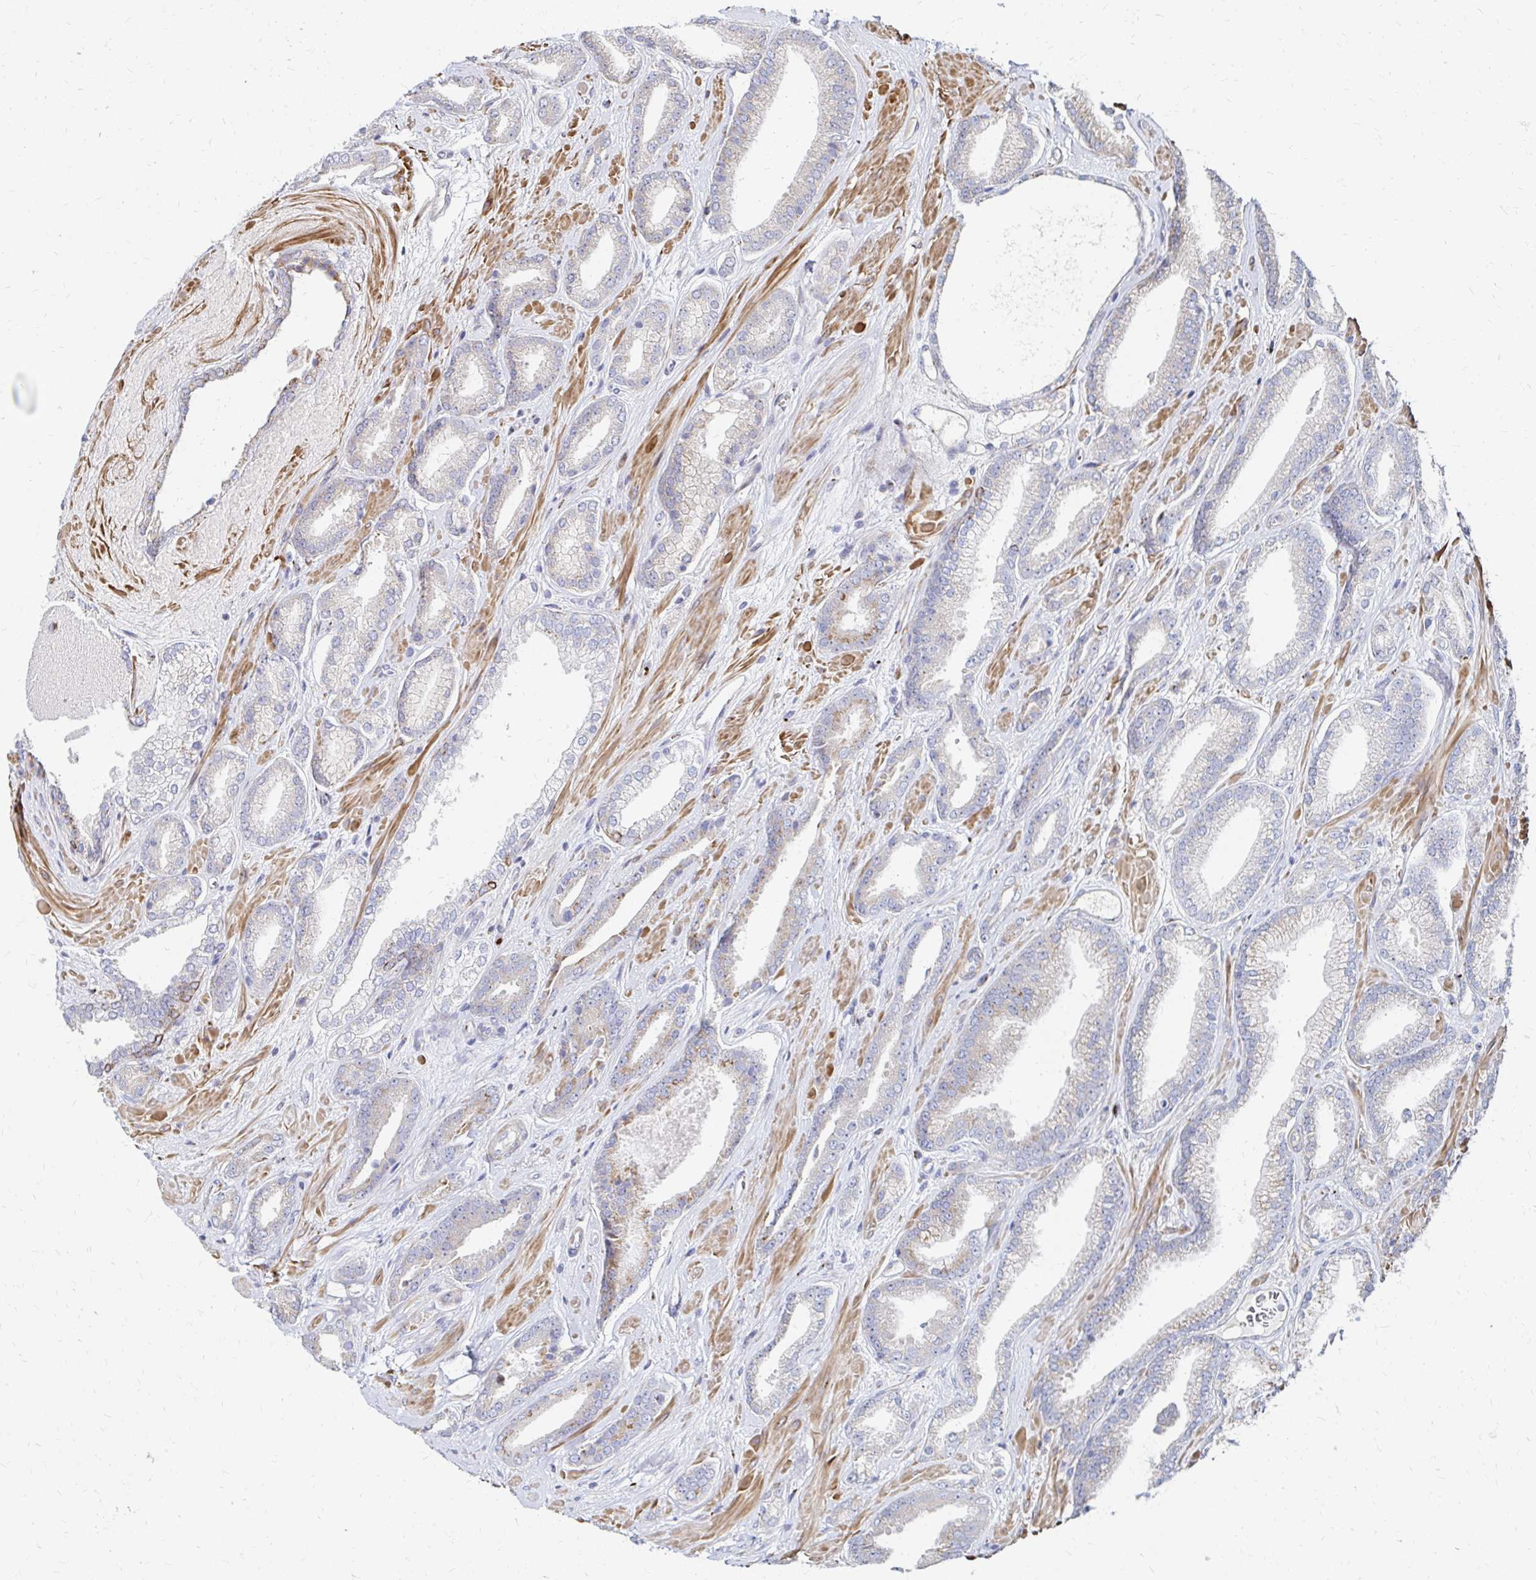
{"staining": {"intensity": "weak", "quantity": "<25%", "location": "cytoplasmic/membranous"}, "tissue": "prostate cancer", "cell_type": "Tumor cells", "image_type": "cancer", "snomed": [{"axis": "morphology", "description": "Adenocarcinoma, High grade"}, {"axis": "topography", "description": "Prostate"}], "caption": "High power microscopy histopathology image of an immunohistochemistry micrograph of prostate cancer (adenocarcinoma (high-grade)), revealing no significant expression in tumor cells.", "gene": "MAN1A1", "patient": {"sex": "male", "age": 56}}